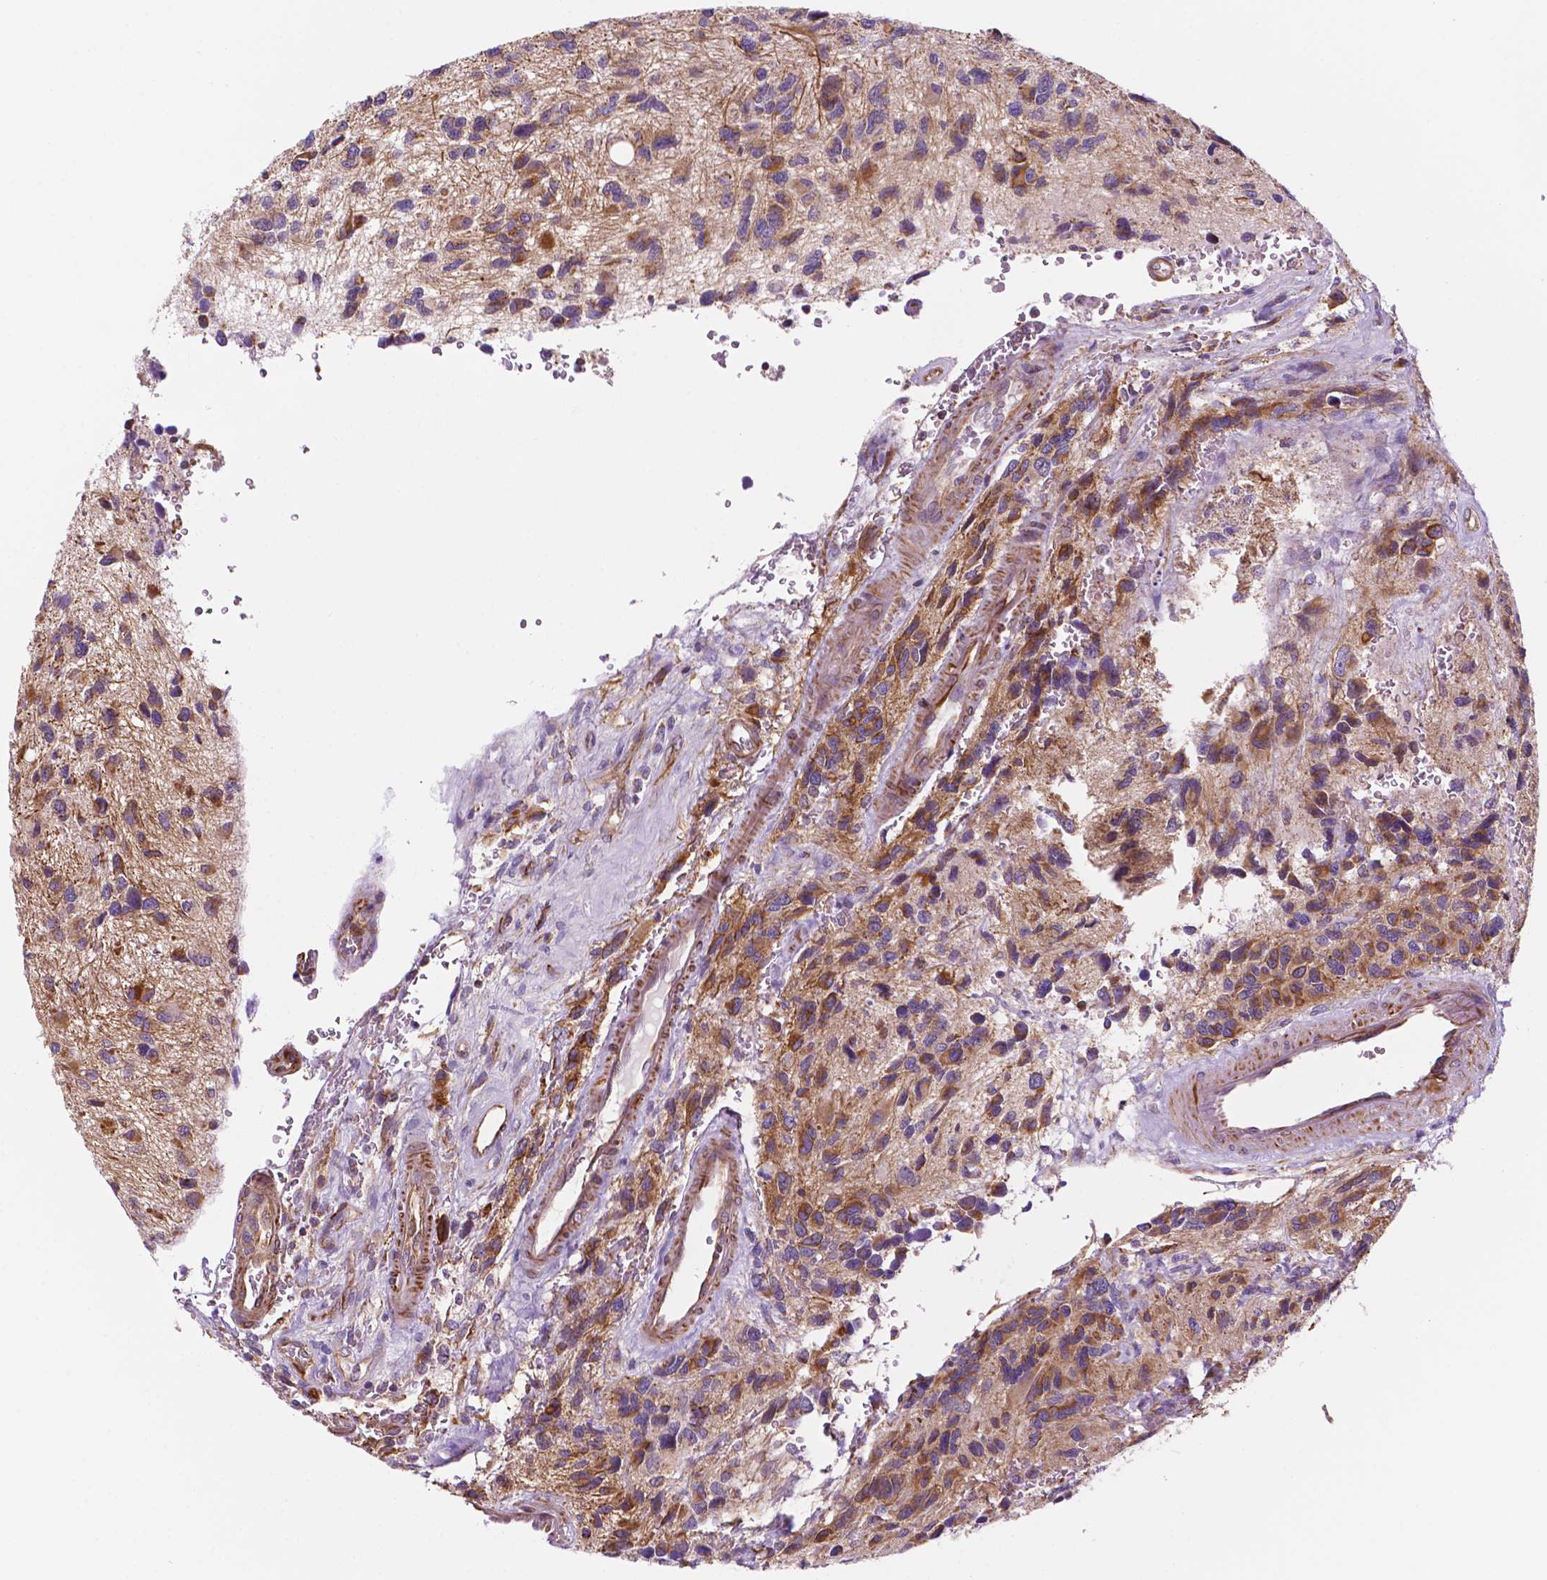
{"staining": {"intensity": "weak", "quantity": "25%-75%", "location": "cytoplasmic/membranous"}, "tissue": "glioma", "cell_type": "Tumor cells", "image_type": "cancer", "snomed": [{"axis": "morphology", "description": "Glioma, malignant, NOS"}, {"axis": "morphology", "description": "Glioma, malignant, High grade"}, {"axis": "topography", "description": "Brain"}], "caption": "Human malignant glioma stained with a brown dye demonstrates weak cytoplasmic/membranous positive expression in about 25%-75% of tumor cells.", "gene": "GEMIN4", "patient": {"sex": "female", "age": 71}}